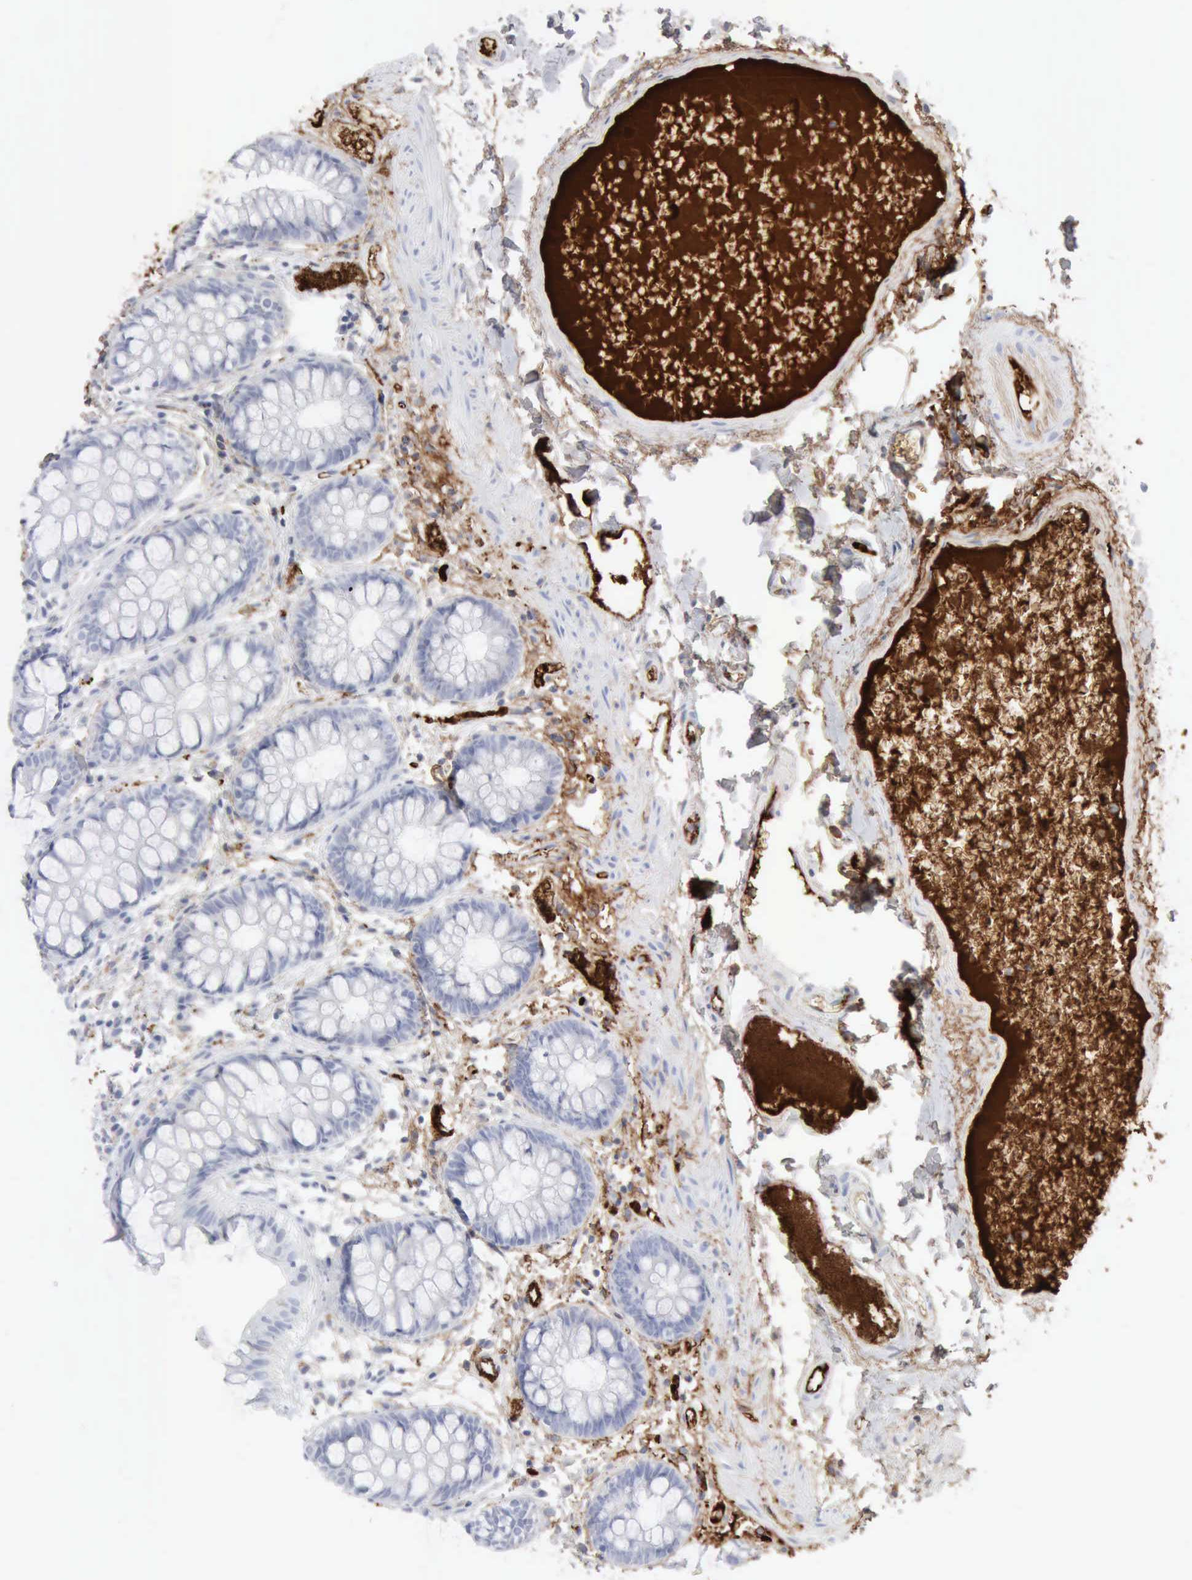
{"staining": {"intensity": "moderate", "quantity": "25%-75%", "location": "cytoplasmic/membranous"}, "tissue": "colon", "cell_type": "Endothelial cells", "image_type": "normal", "snomed": [{"axis": "morphology", "description": "Normal tissue, NOS"}, {"axis": "topography", "description": "Smooth muscle"}, {"axis": "topography", "description": "Colon"}], "caption": "Endothelial cells show medium levels of moderate cytoplasmic/membranous staining in approximately 25%-75% of cells in unremarkable human colon.", "gene": "C4BPA", "patient": {"sex": "male", "age": 67}}